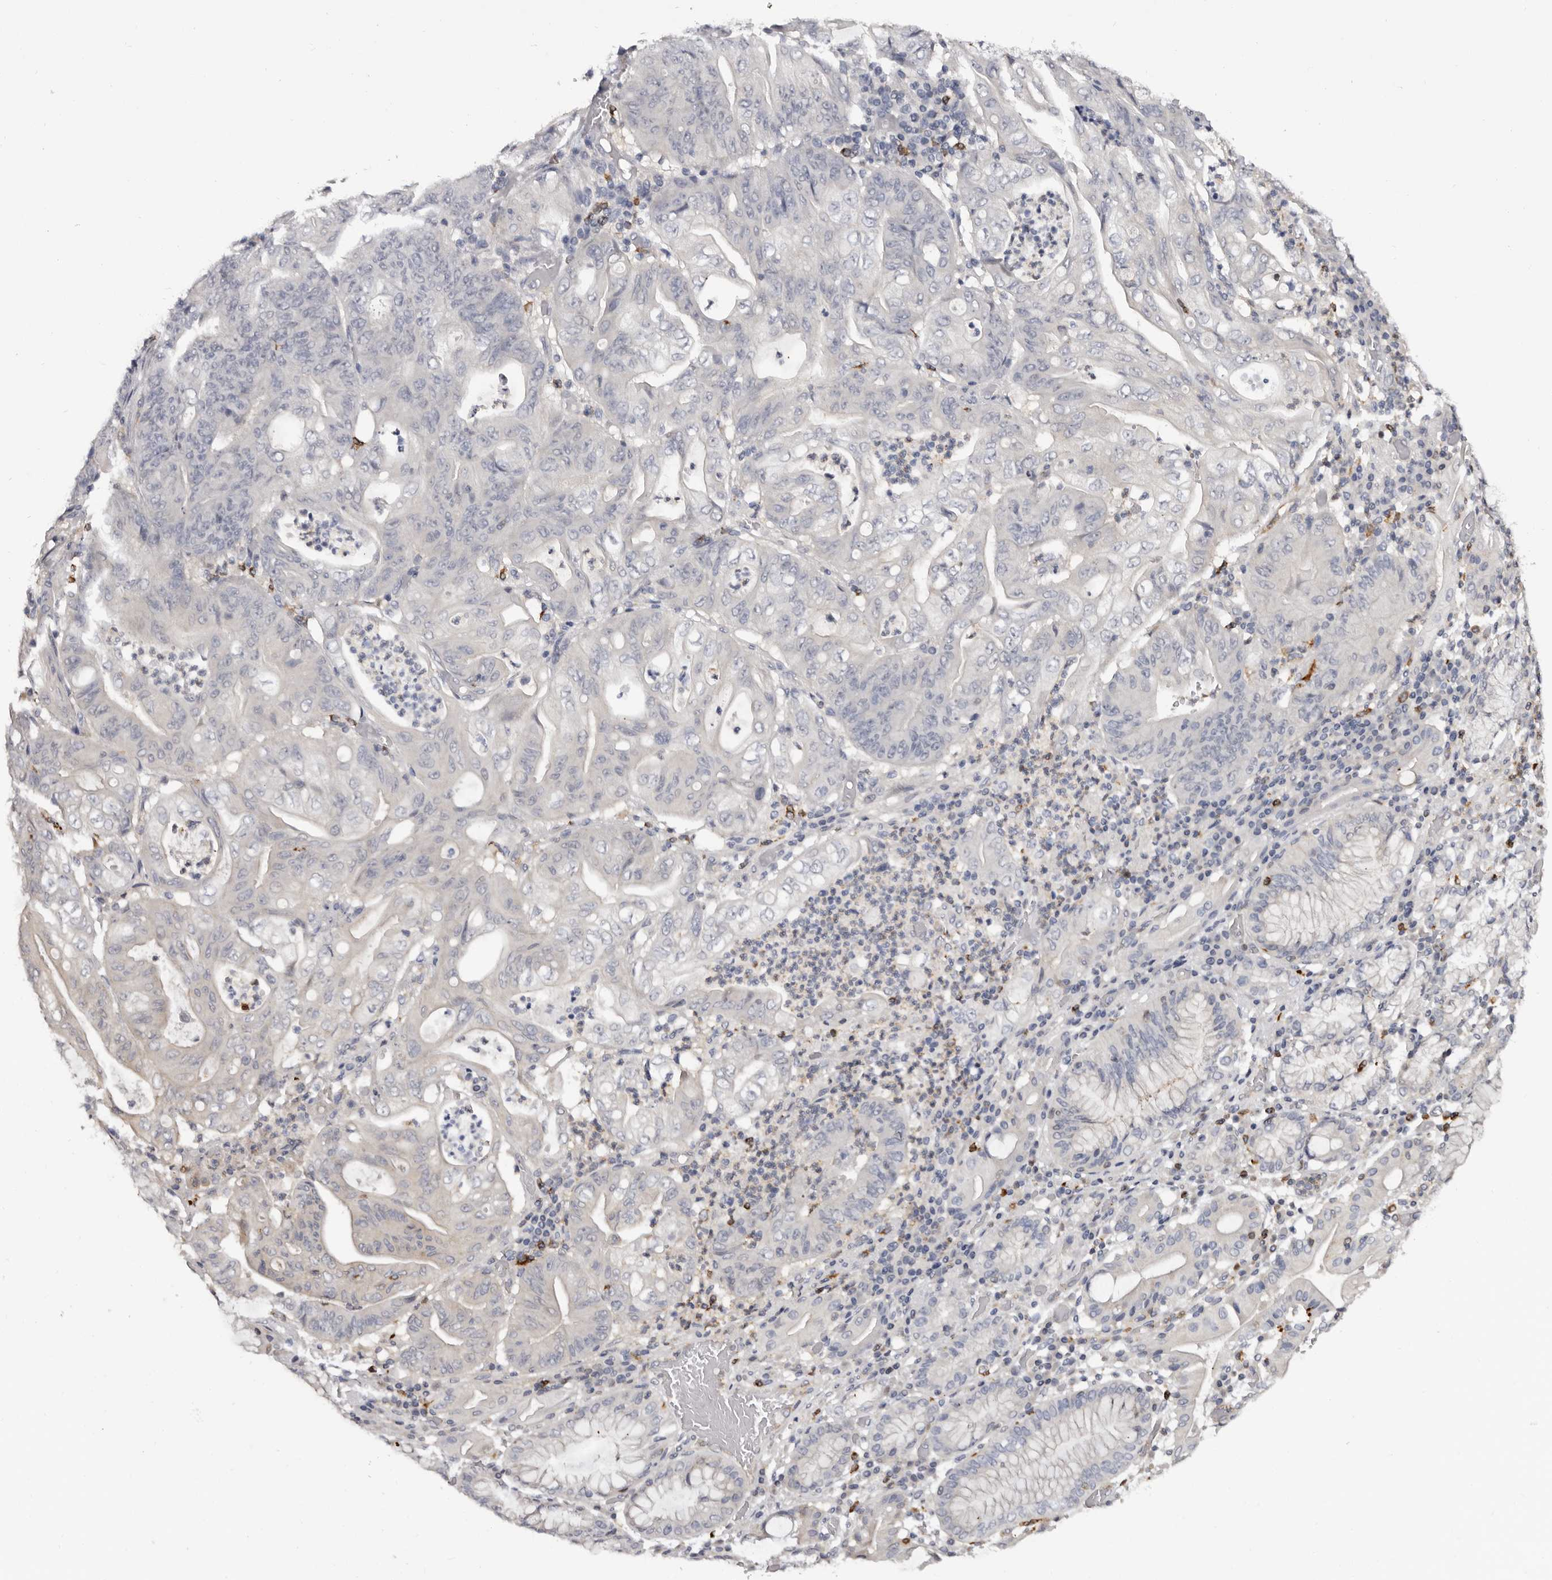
{"staining": {"intensity": "negative", "quantity": "none", "location": "none"}, "tissue": "stomach cancer", "cell_type": "Tumor cells", "image_type": "cancer", "snomed": [{"axis": "morphology", "description": "Adenocarcinoma, NOS"}, {"axis": "topography", "description": "Stomach"}], "caption": "Immunohistochemistry histopathology image of adenocarcinoma (stomach) stained for a protein (brown), which reveals no staining in tumor cells.", "gene": "TNNI1", "patient": {"sex": "female", "age": 73}}